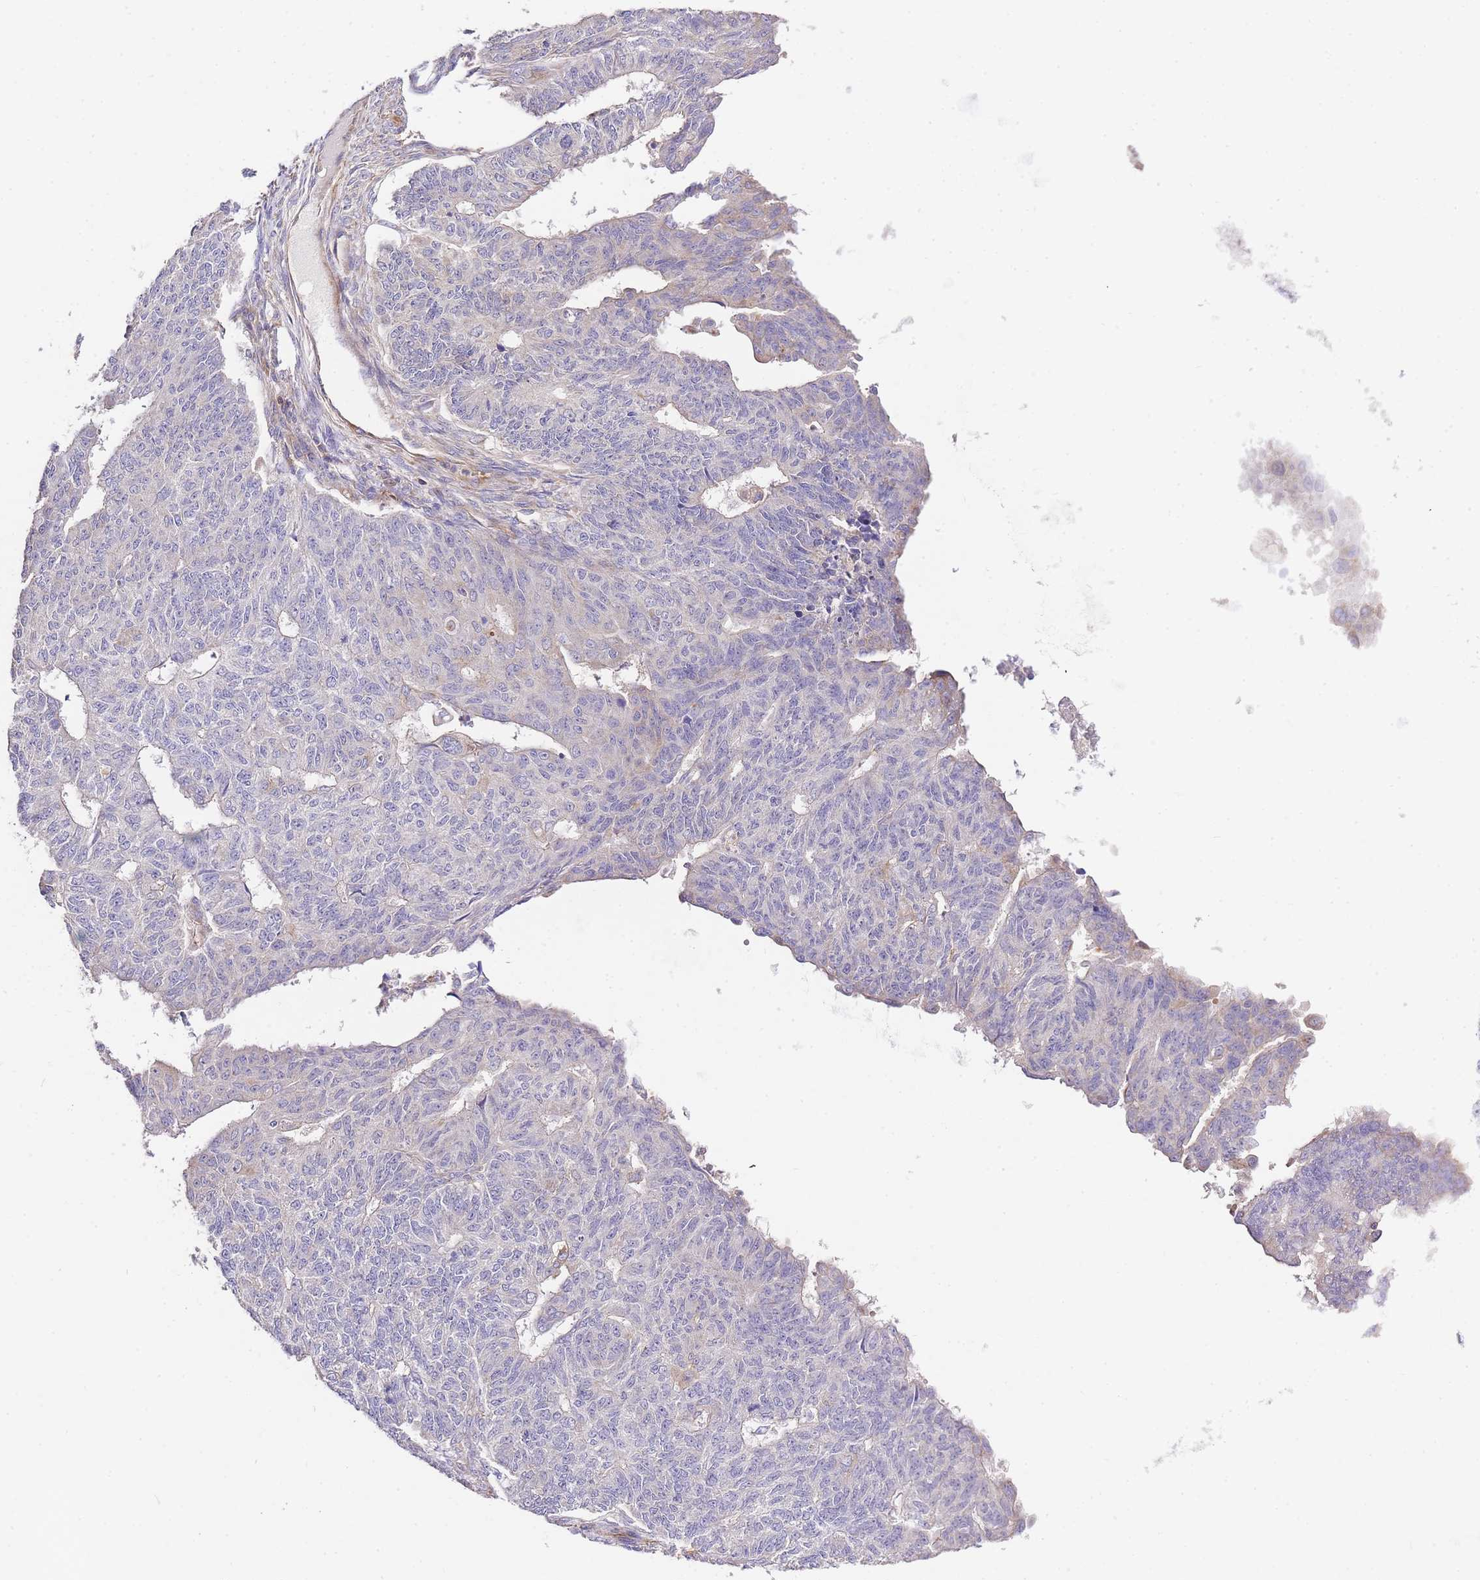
{"staining": {"intensity": "negative", "quantity": "none", "location": "none"}, "tissue": "endometrial cancer", "cell_type": "Tumor cells", "image_type": "cancer", "snomed": [{"axis": "morphology", "description": "Adenocarcinoma, NOS"}, {"axis": "topography", "description": "Endometrium"}], "caption": "The image shows no staining of tumor cells in endometrial cancer.", "gene": "INSYN2B", "patient": {"sex": "female", "age": 32}}